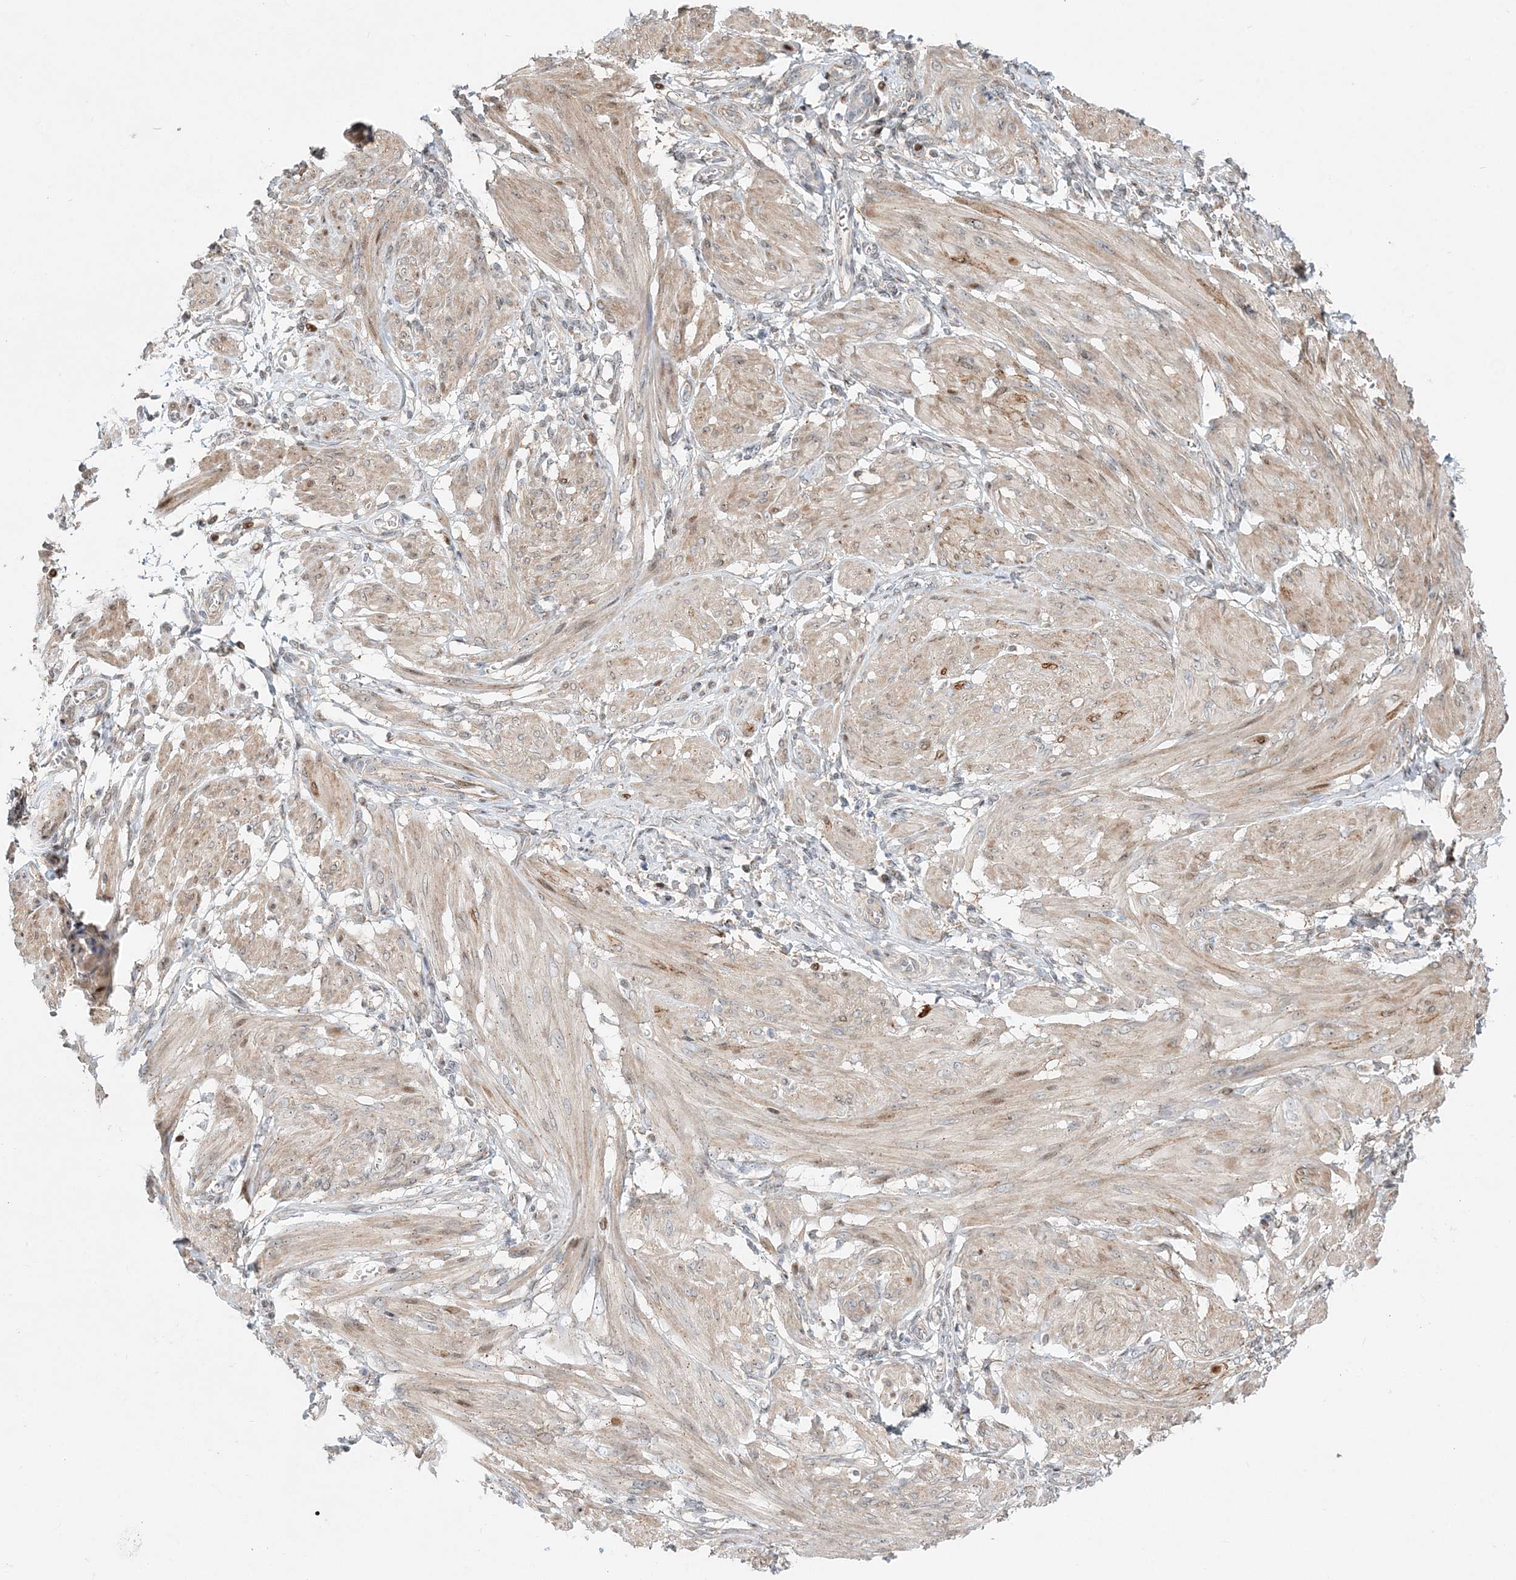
{"staining": {"intensity": "weak", "quantity": ">75%", "location": "cytoplasmic/membranous"}, "tissue": "smooth muscle", "cell_type": "Smooth muscle cells", "image_type": "normal", "snomed": [{"axis": "morphology", "description": "Normal tissue, NOS"}, {"axis": "topography", "description": "Smooth muscle"}], "caption": "An immunohistochemistry (IHC) histopathology image of unremarkable tissue is shown. Protein staining in brown highlights weak cytoplasmic/membranous positivity in smooth muscle within smooth muscle cells.", "gene": "CXXC5", "patient": {"sex": "female", "age": 39}}